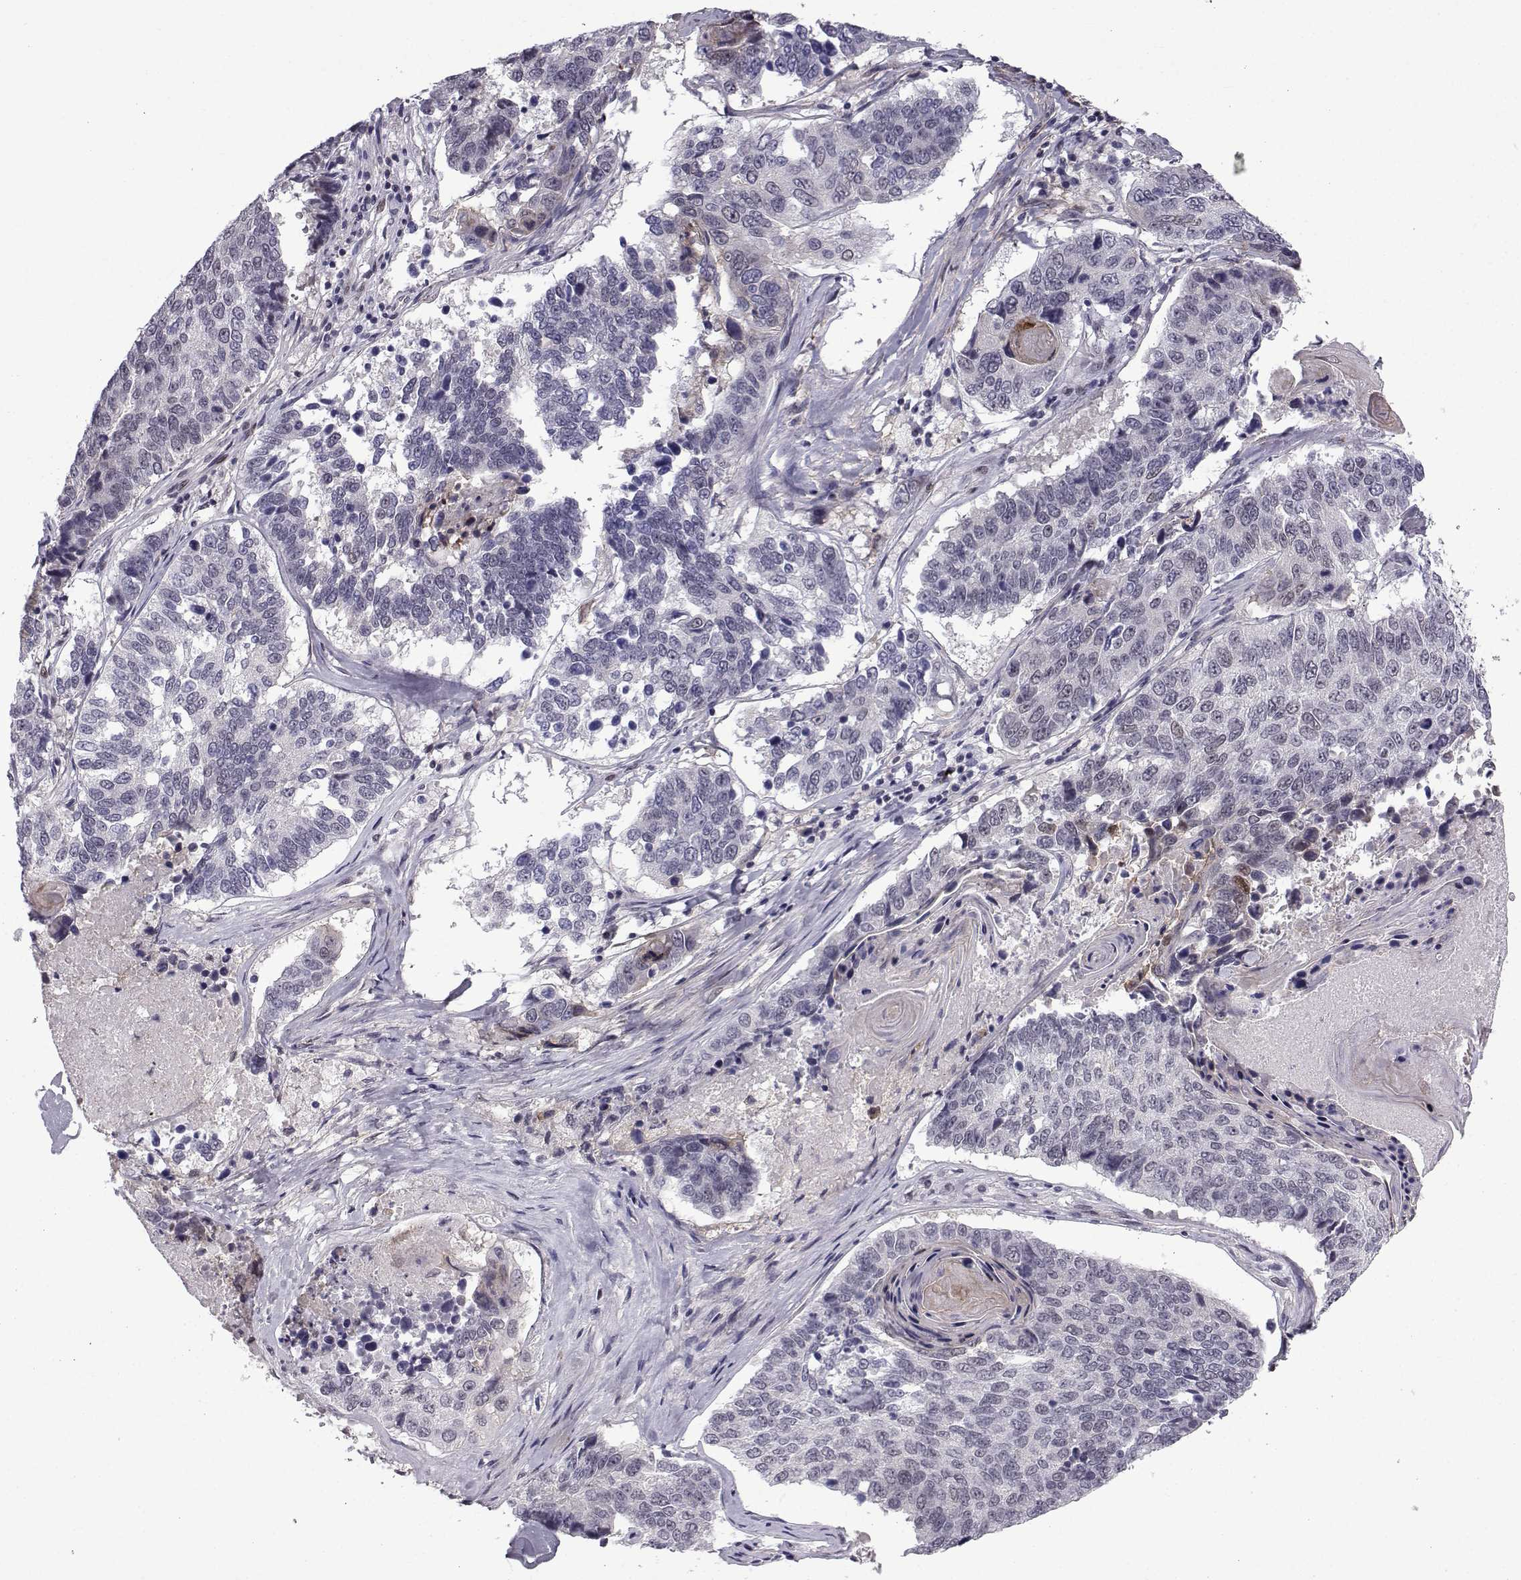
{"staining": {"intensity": "moderate", "quantity": "<25%", "location": "nuclear"}, "tissue": "lung cancer", "cell_type": "Tumor cells", "image_type": "cancer", "snomed": [{"axis": "morphology", "description": "Squamous cell carcinoma, NOS"}, {"axis": "topography", "description": "Lung"}], "caption": "Tumor cells reveal low levels of moderate nuclear expression in about <25% of cells in human squamous cell carcinoma (lung).", "gene": "RBM24", "patient": {"sex": "male", "age": 73}}